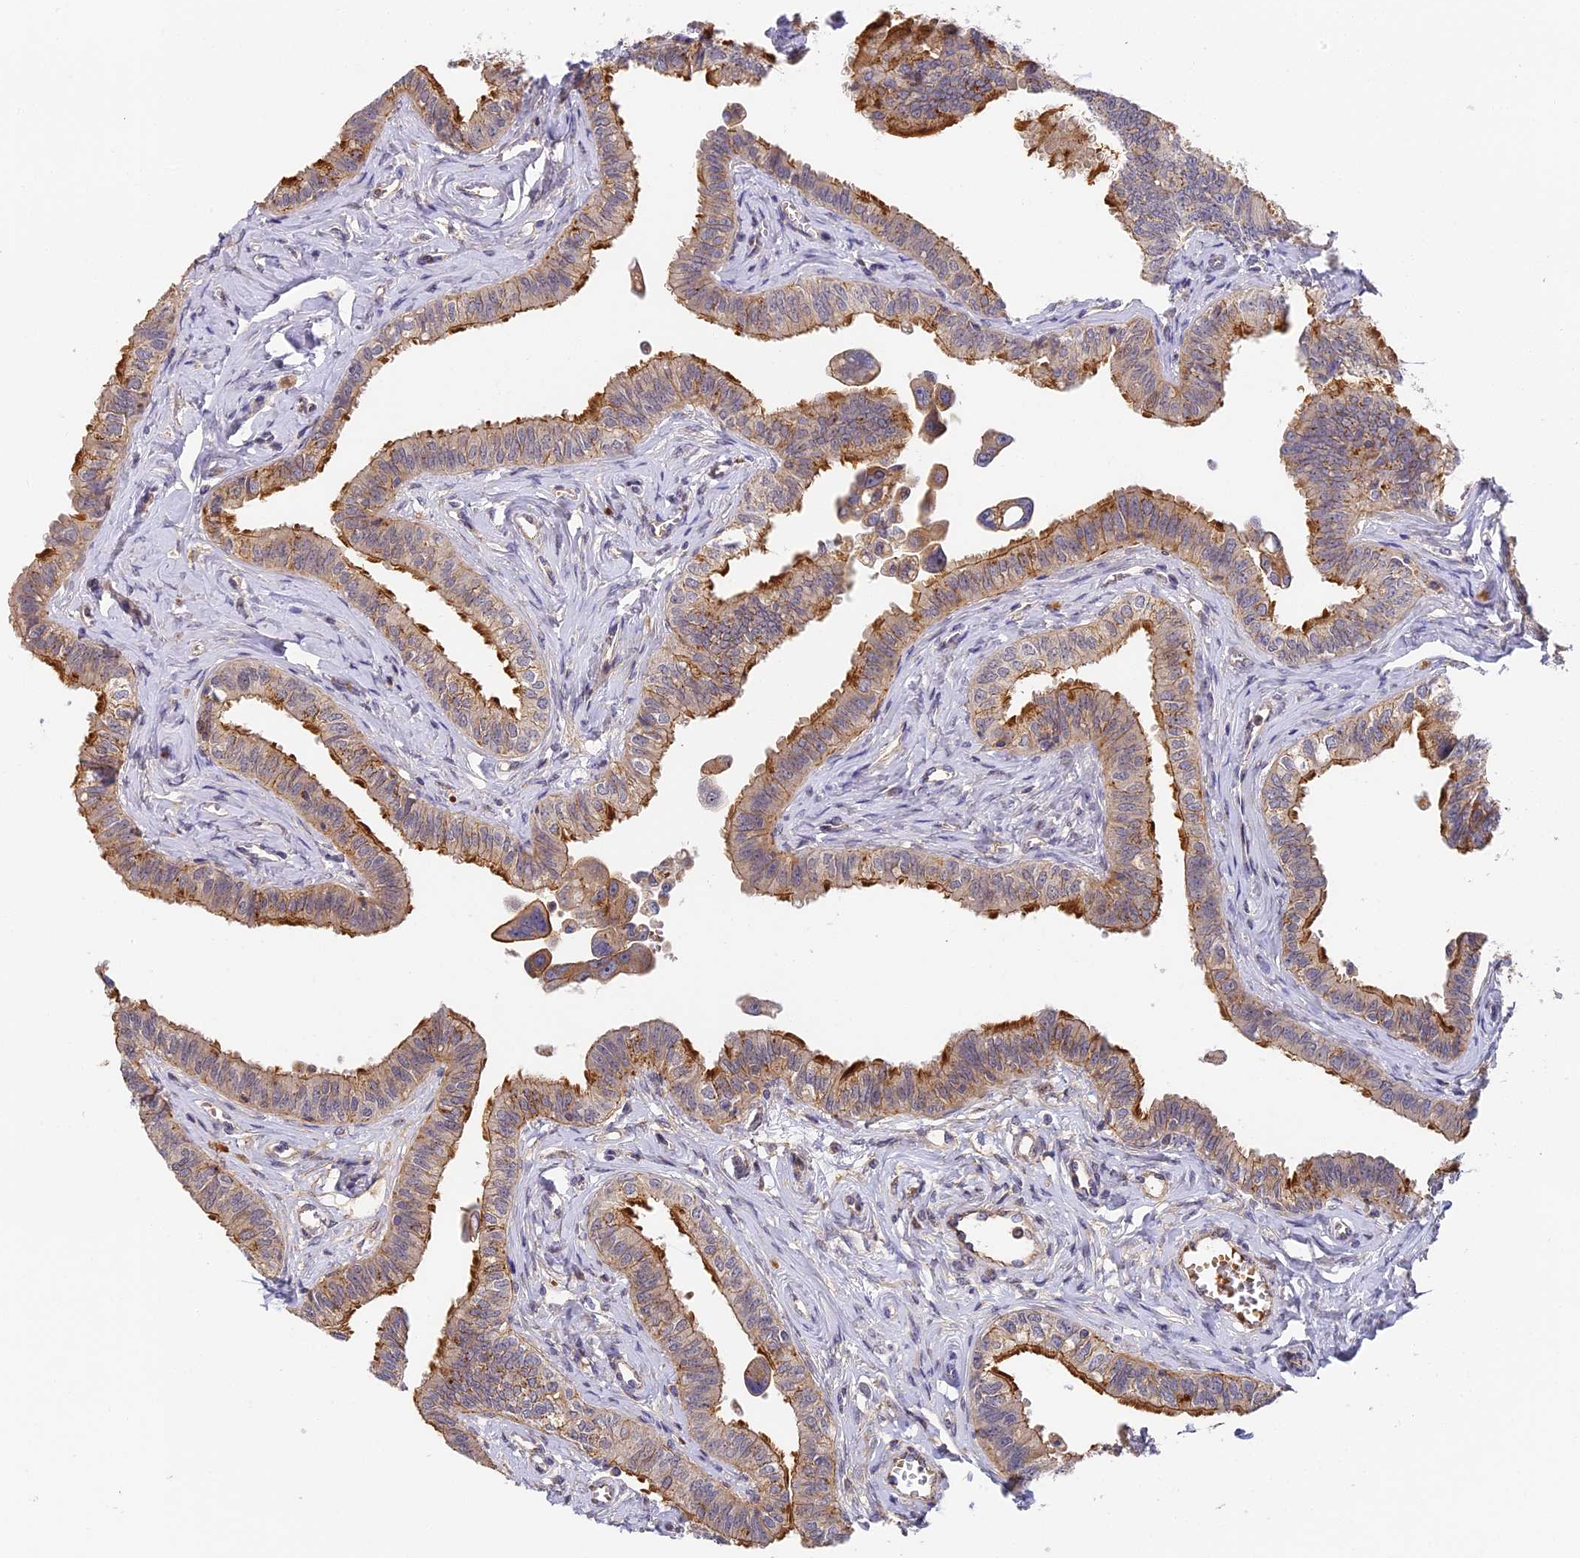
{"staining": {"intensity": "moderate", "quantity": ">75%", "location": "cytoplasmic/membranous"}, "tissue": "fallopian tube", "cell_type": "Glandular cells", "image_type": "normal", "snomed": [{"axis": "morphology", "description": "Normal tissue, NOS"}, {"axis": "morphology", "description": "Carcinoma, NOS"}, {"axis": "topography", "description": "Fallopian tube"}, {"axis": "topography", "description": "Ovary"}], "caption": "Immunohistochemical staining of benign fallopian tube reveals medium levels of moderate cytoplasmic/membranous staining in about >75% of glandular cells. Nuclei are stained in blue.", "gene": "MISP3", "patient": {"sex": "female", "age": 59}}